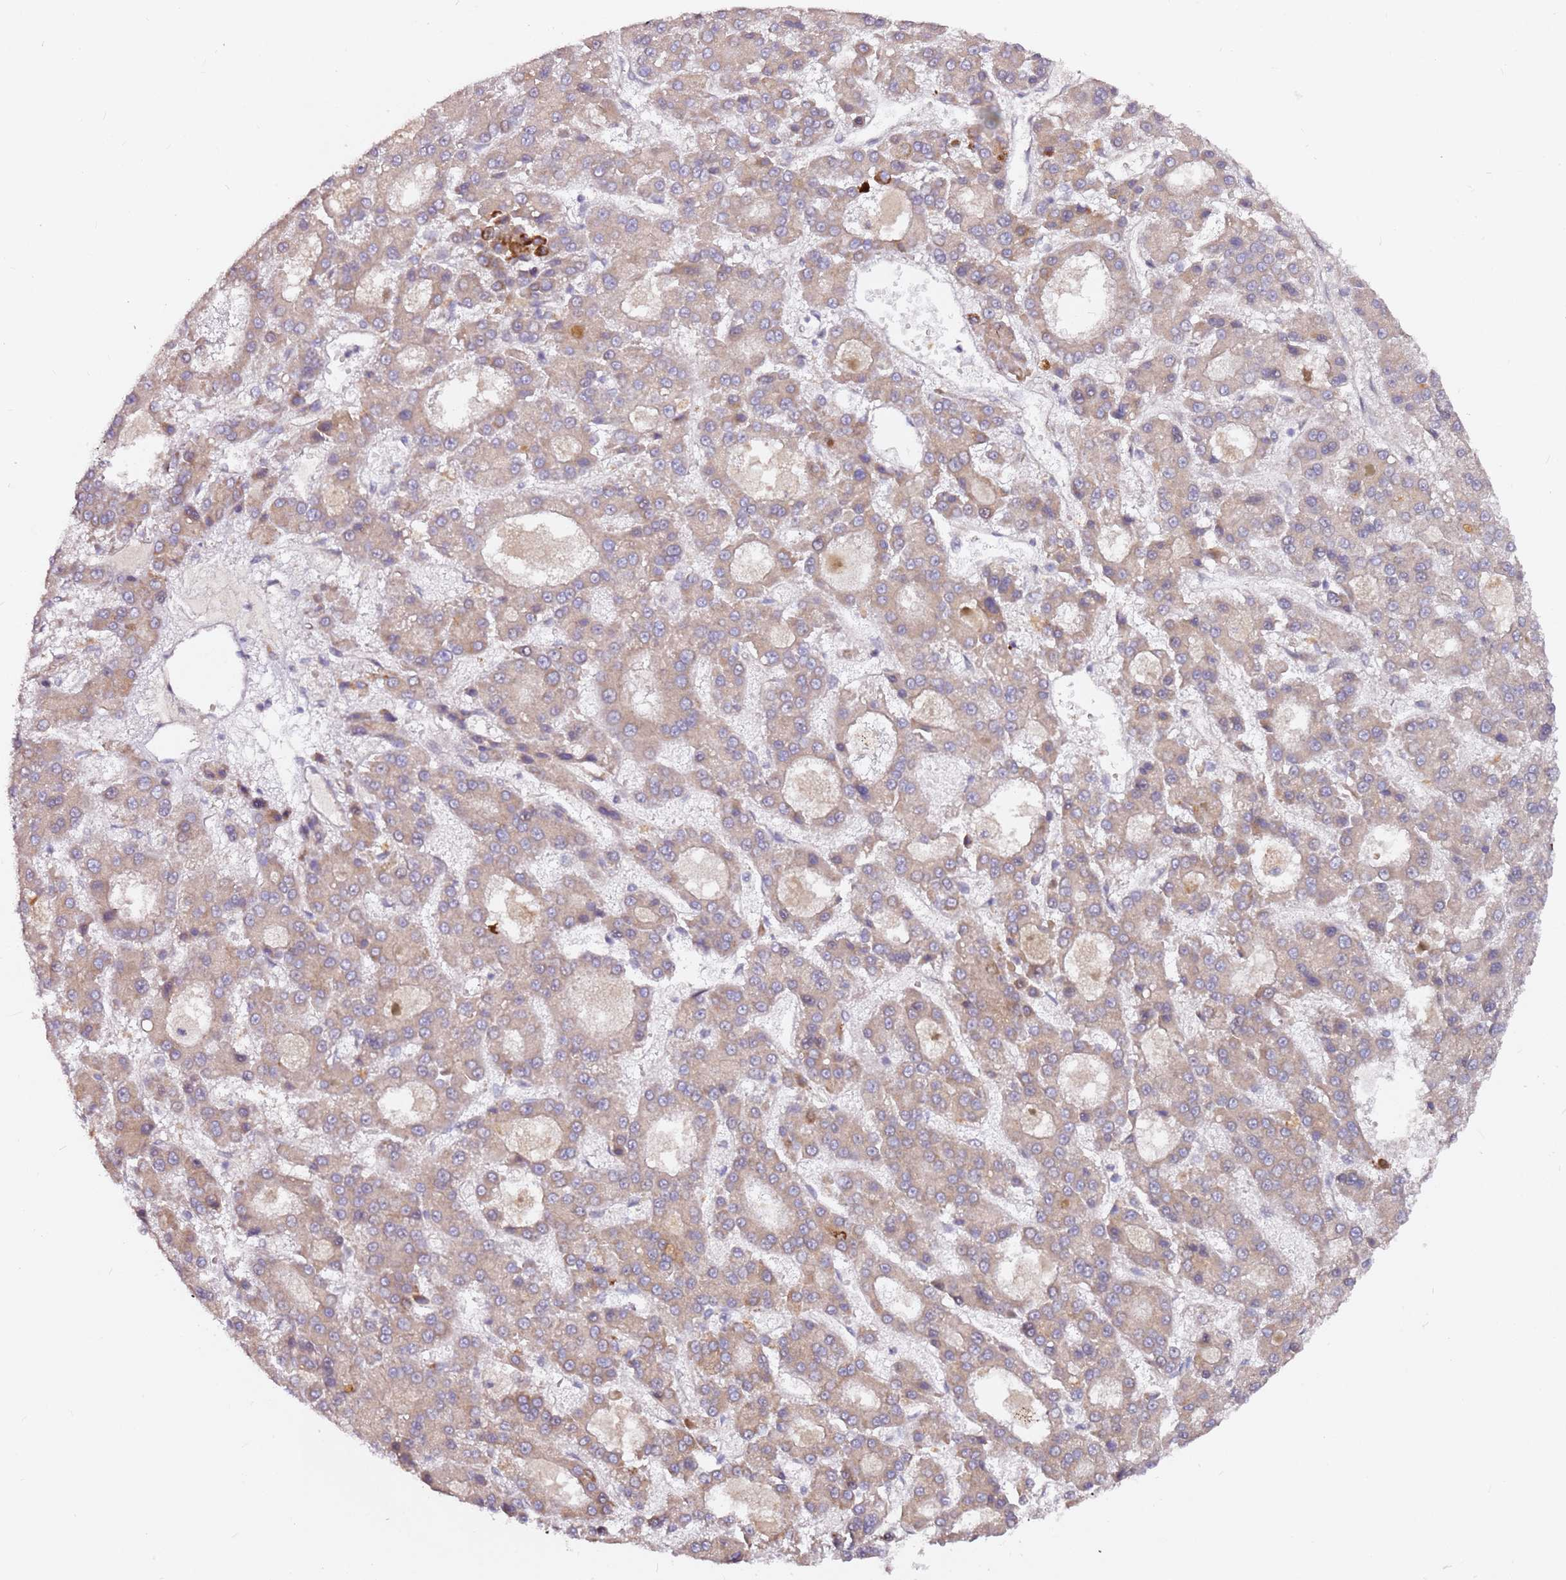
{"staining": {"intensity": "weak", "quantity": ">75%", "location": "cytoplasmic/membranous"}, "tissue": "liver cancer", "cell_type": "Tumor cells", "image_type": "cancer", "snomed": [{"axis": "morphology", "description": "Carcinoma, Hepatocellular, NOS"}, {"axis": "topography", "description": "Liver"}], "caption": "Immunohistochemical staining of human liver cancer (hepatocellular carcinoma) shows low levels of weak cytoplasmic/membranous protein staining in about >75% of tumor cells. The protein is shown in brown color, while the nuclei are stained blue.", "gene": "ALG11", "patient": {"sex": "male", "age": 70}}